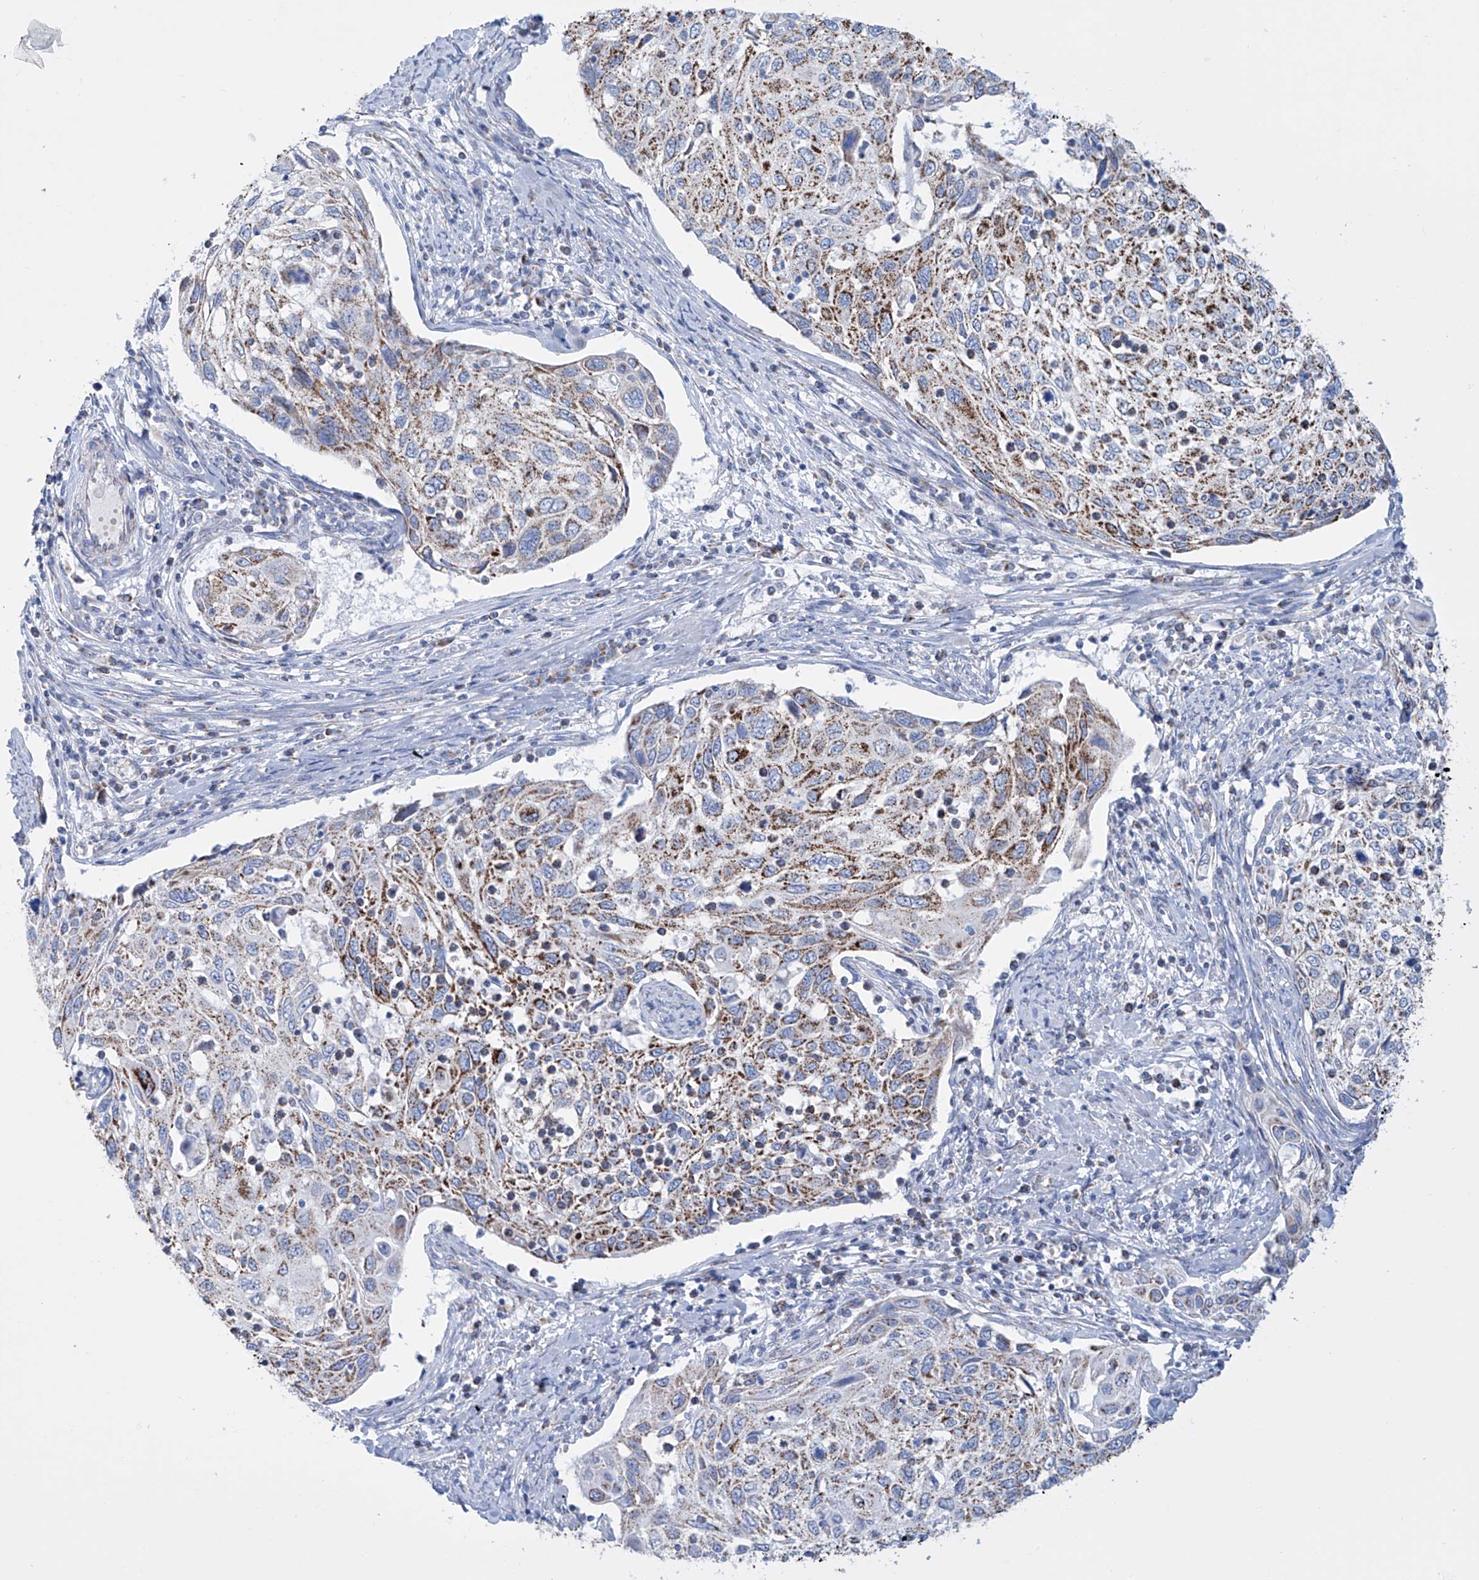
{"staining": {"intensity": "strong", "quantity": "25%-75%", "location": "cytoplasmic/membranous"}, "tissue": "cervical cancer", "cell_type": "Tumor cells", "image_type": "cancer", "snomed": [{"axis": "morphology", "description": "Squamous cell carcinoma, NOS"}, {"axis": "topography", "description": "Cervix"}], "caption": "Squamous cell carcinoma (cervical) tissue displays strong cytoplasmic/membranous staining in about 25%-75% of tumor cells The protein is shown in brown color, while the nuclei are stained blue.", "gene": "ALDH6A1", "patient": {"sex": "female", "age": 70}}